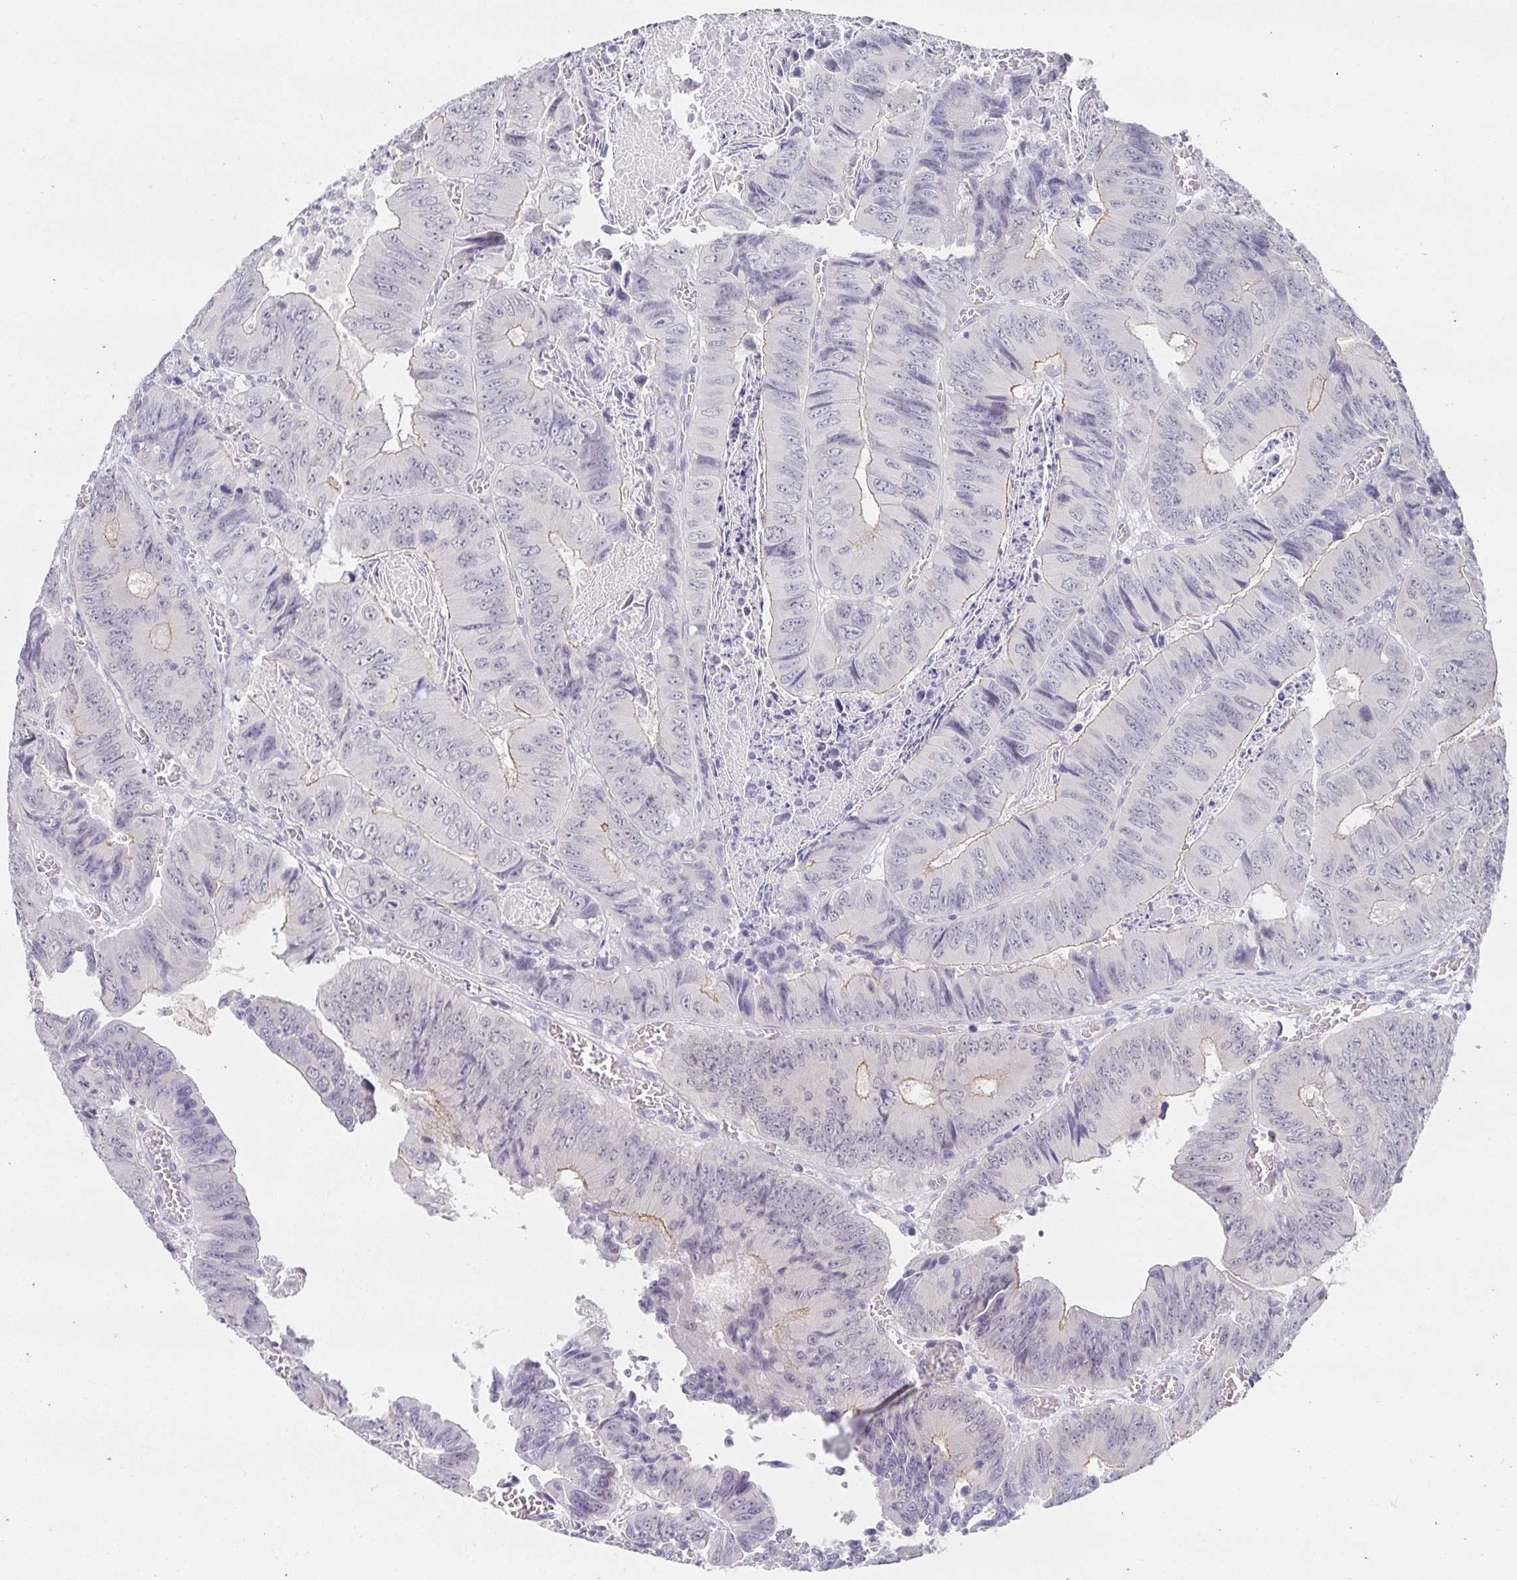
{"staining": {"intensity": "weak", "quantity": "<25%", "location": "cytoplasmic/membranous"}, "tissue": "colorectal cancer", "cell_type": "Tumor cells", "image_type": "cancer", "snomed": [{"axis": "morphology", "description": "Adenocarcinoma, NOS"}, {"axis": "topography", "description": "Colon"}], "caption": "Human colorectal cancer stained for a protein using IHC demonstrates no staining in tumor cells.", "gene": "PDX1", "patient": {"sex": "female", "age": 84}}